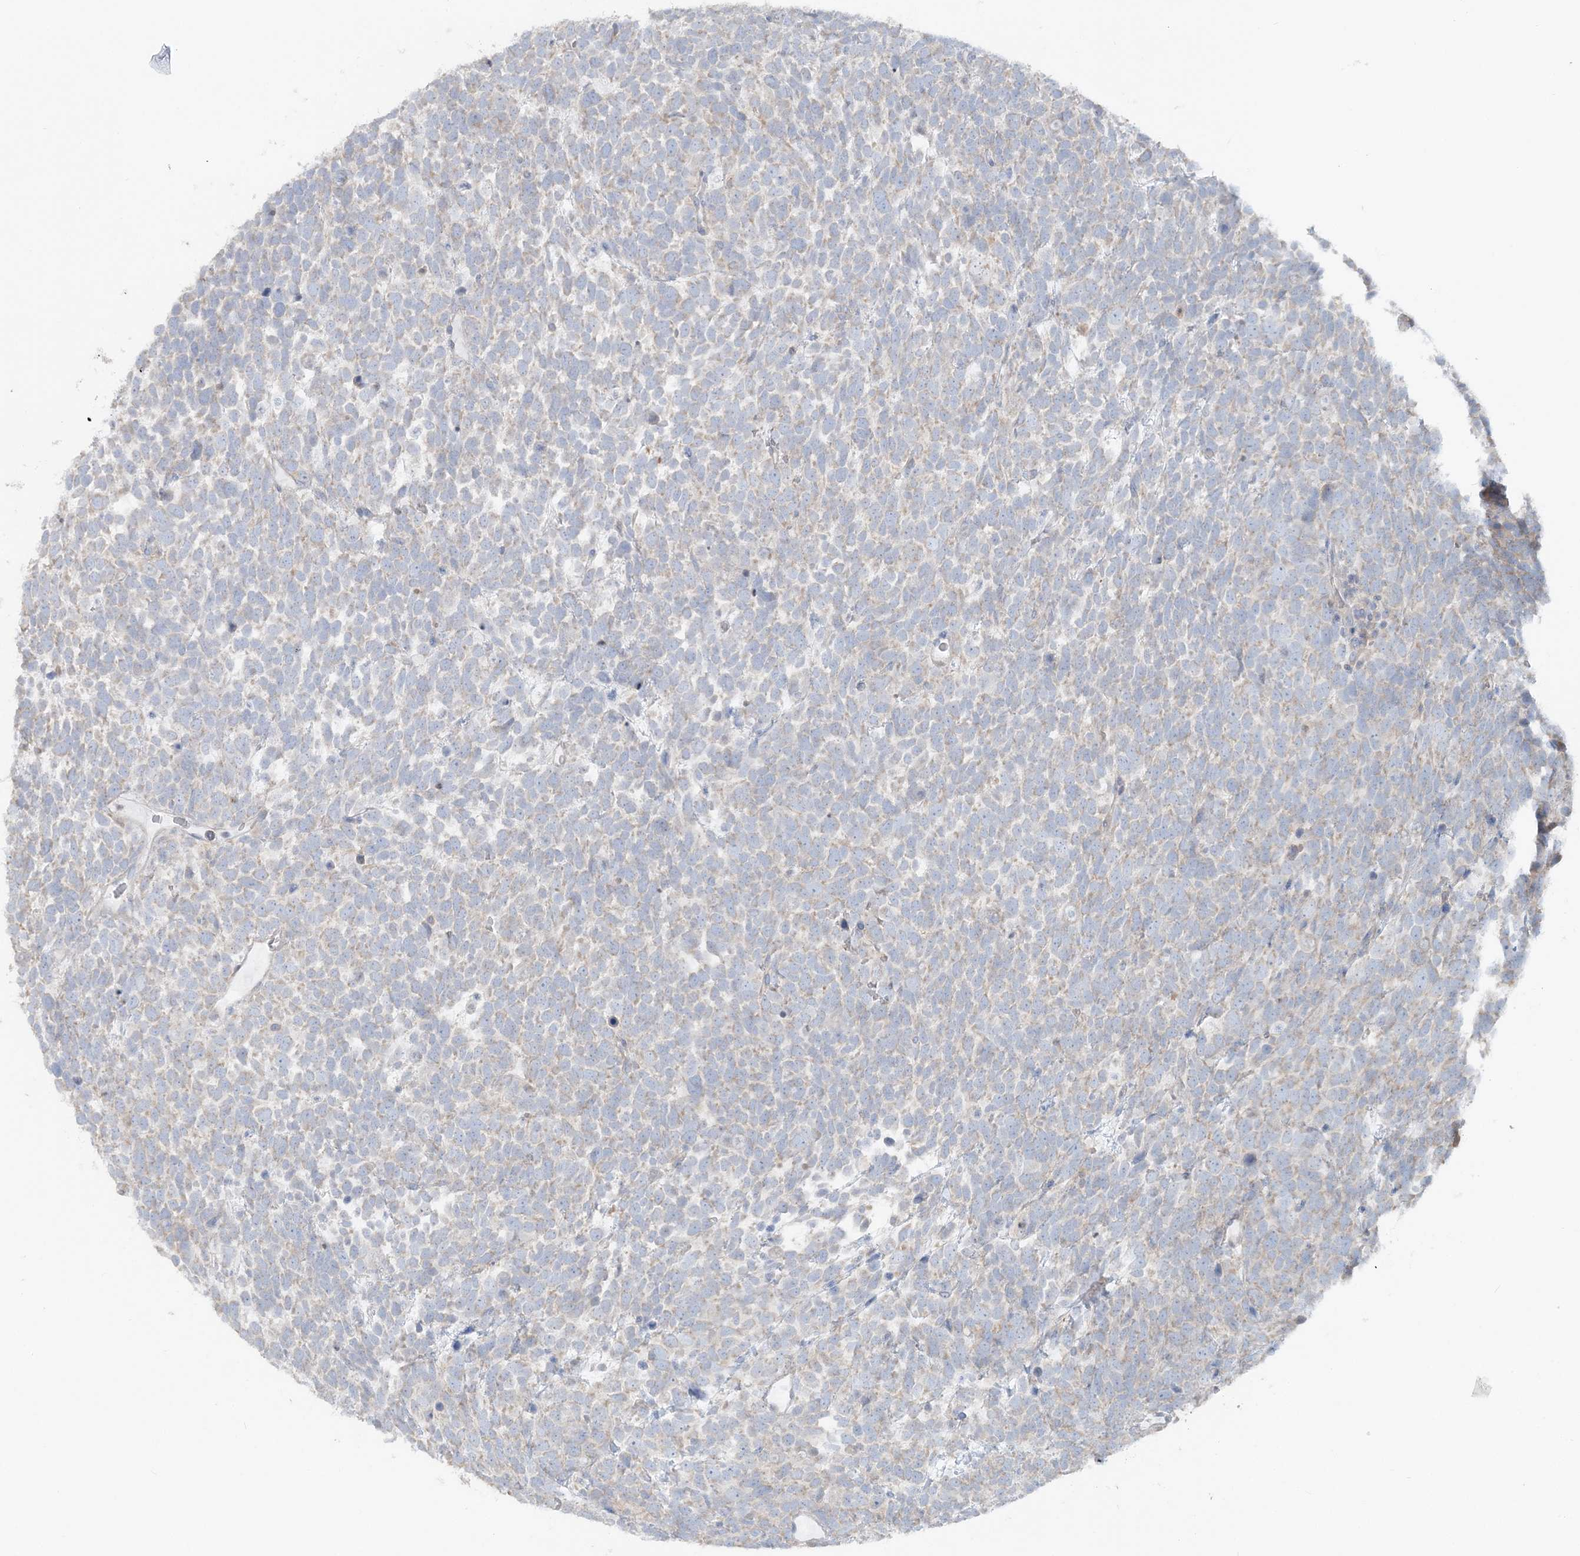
{"staining": {"intensity": "negative", "quantity": "none", "location": "none"}, "tissue": "urothelial cancer", "cell_type": "Tumor cells", "image_type": "cancer", "snomed": [{"axis": "morphology", "description": "Urothelial carcinoma, High grade"}, {"axis": "topography", "description": "Urinary bladder"}], "caption": "There is no significant staining in tumor cells of urothelial cancer.", "gene": "TBC1D5", "patient": {"sex": "female", "age": 82}}